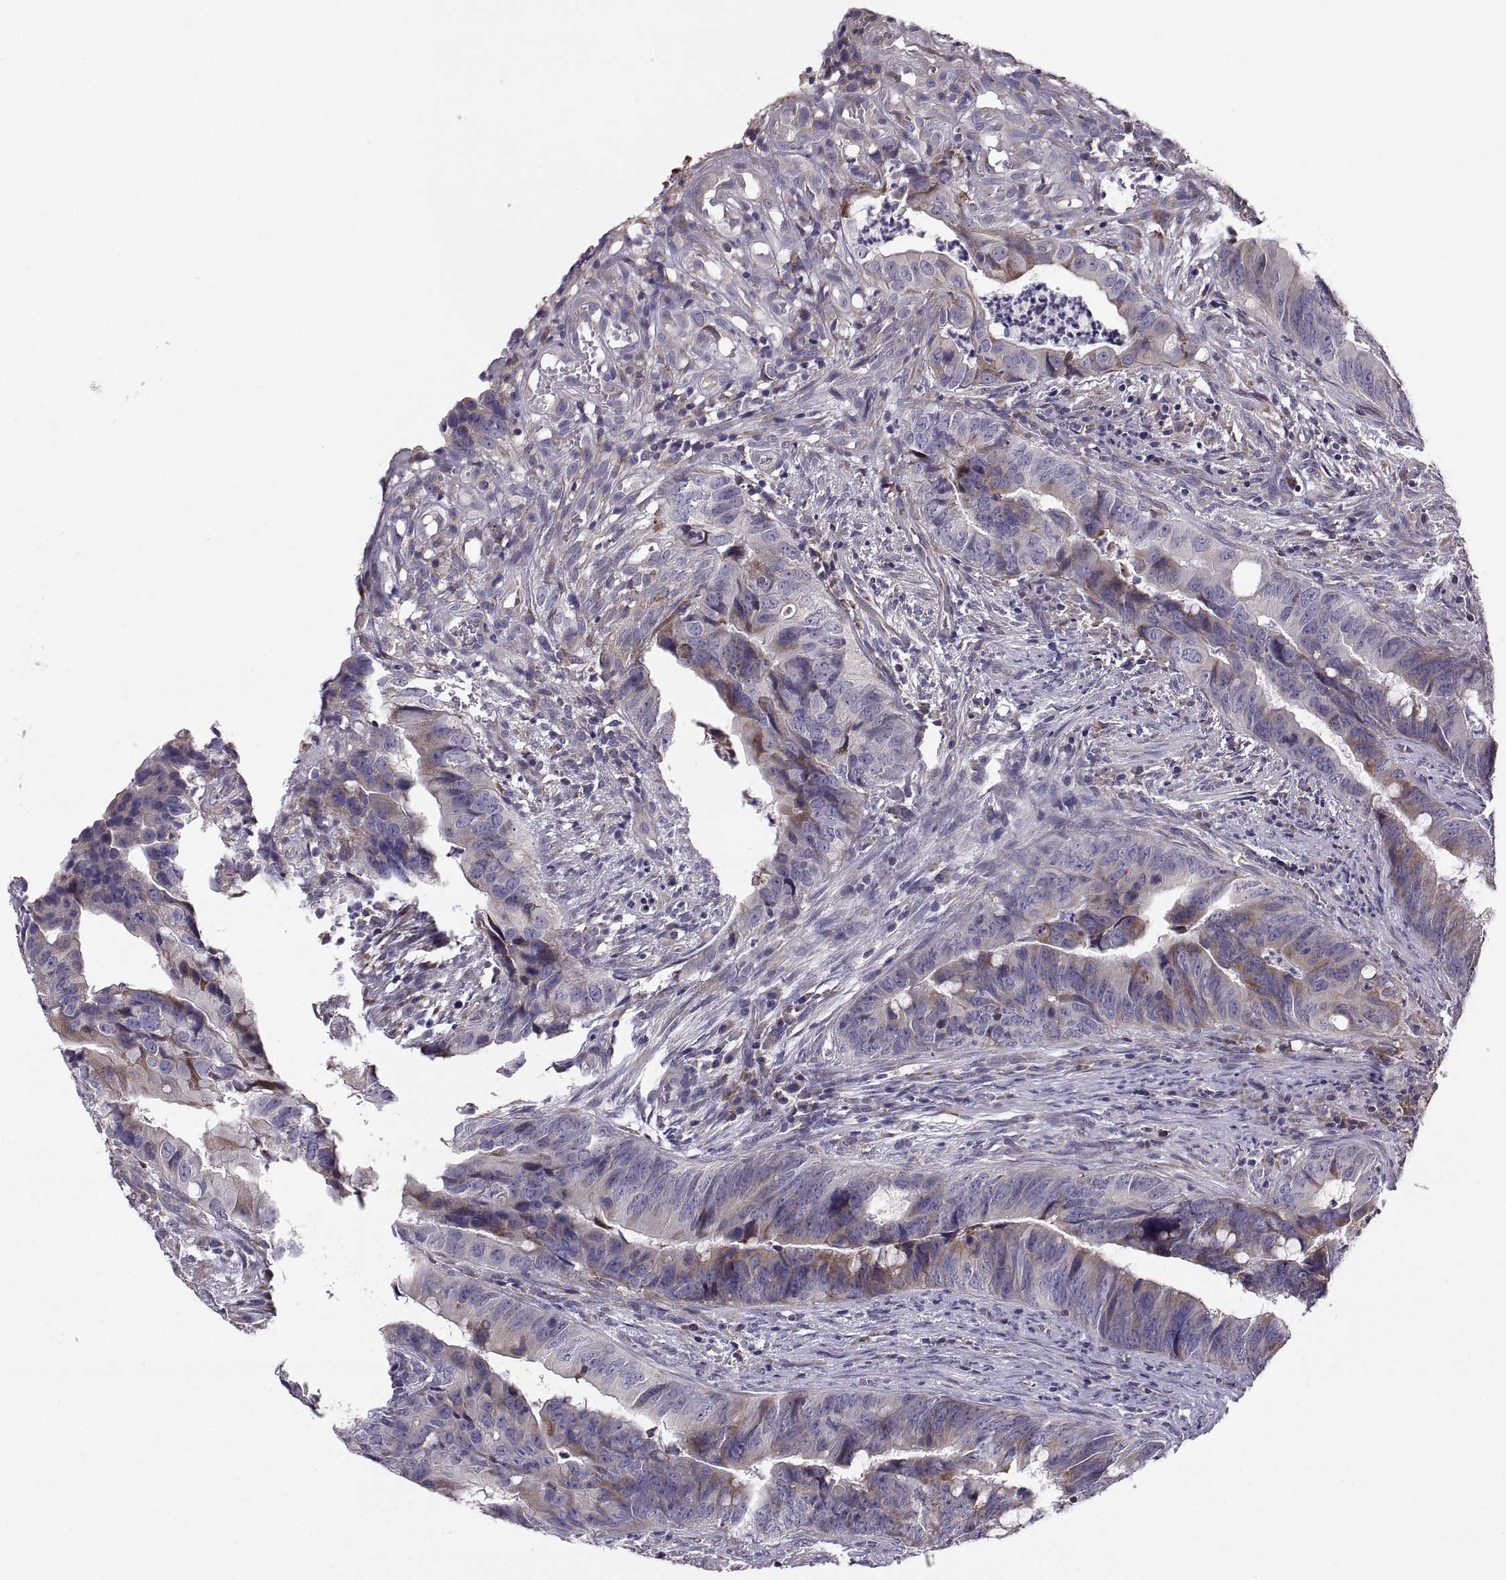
{"staining": {"intensity": "strong", "quantity": "<25%", "location": "cytoplasmic/membranous"}, "tissue": "colorectal cancer", "cell_type": "Tumor cells", "image_type": "cancer", "snomed": [{"axis": "morphology", "description": "Adenocarcinoma, NOS"}, {"axis": "topography", "description": "Colon"}], "caption": "DAB immunohistochemical staining of human colorectal cancer (adenocarcinoma) shows strong cytoplasmic/membranous protein positivity in approximately <25% of tumor cells. (DAB (3,3'-diaminobenzidine) = brown stain, brightfield microscopy at high magnification).", "gene": "PLEKHB2", "patient": {"sex": "female", "age": 82}}